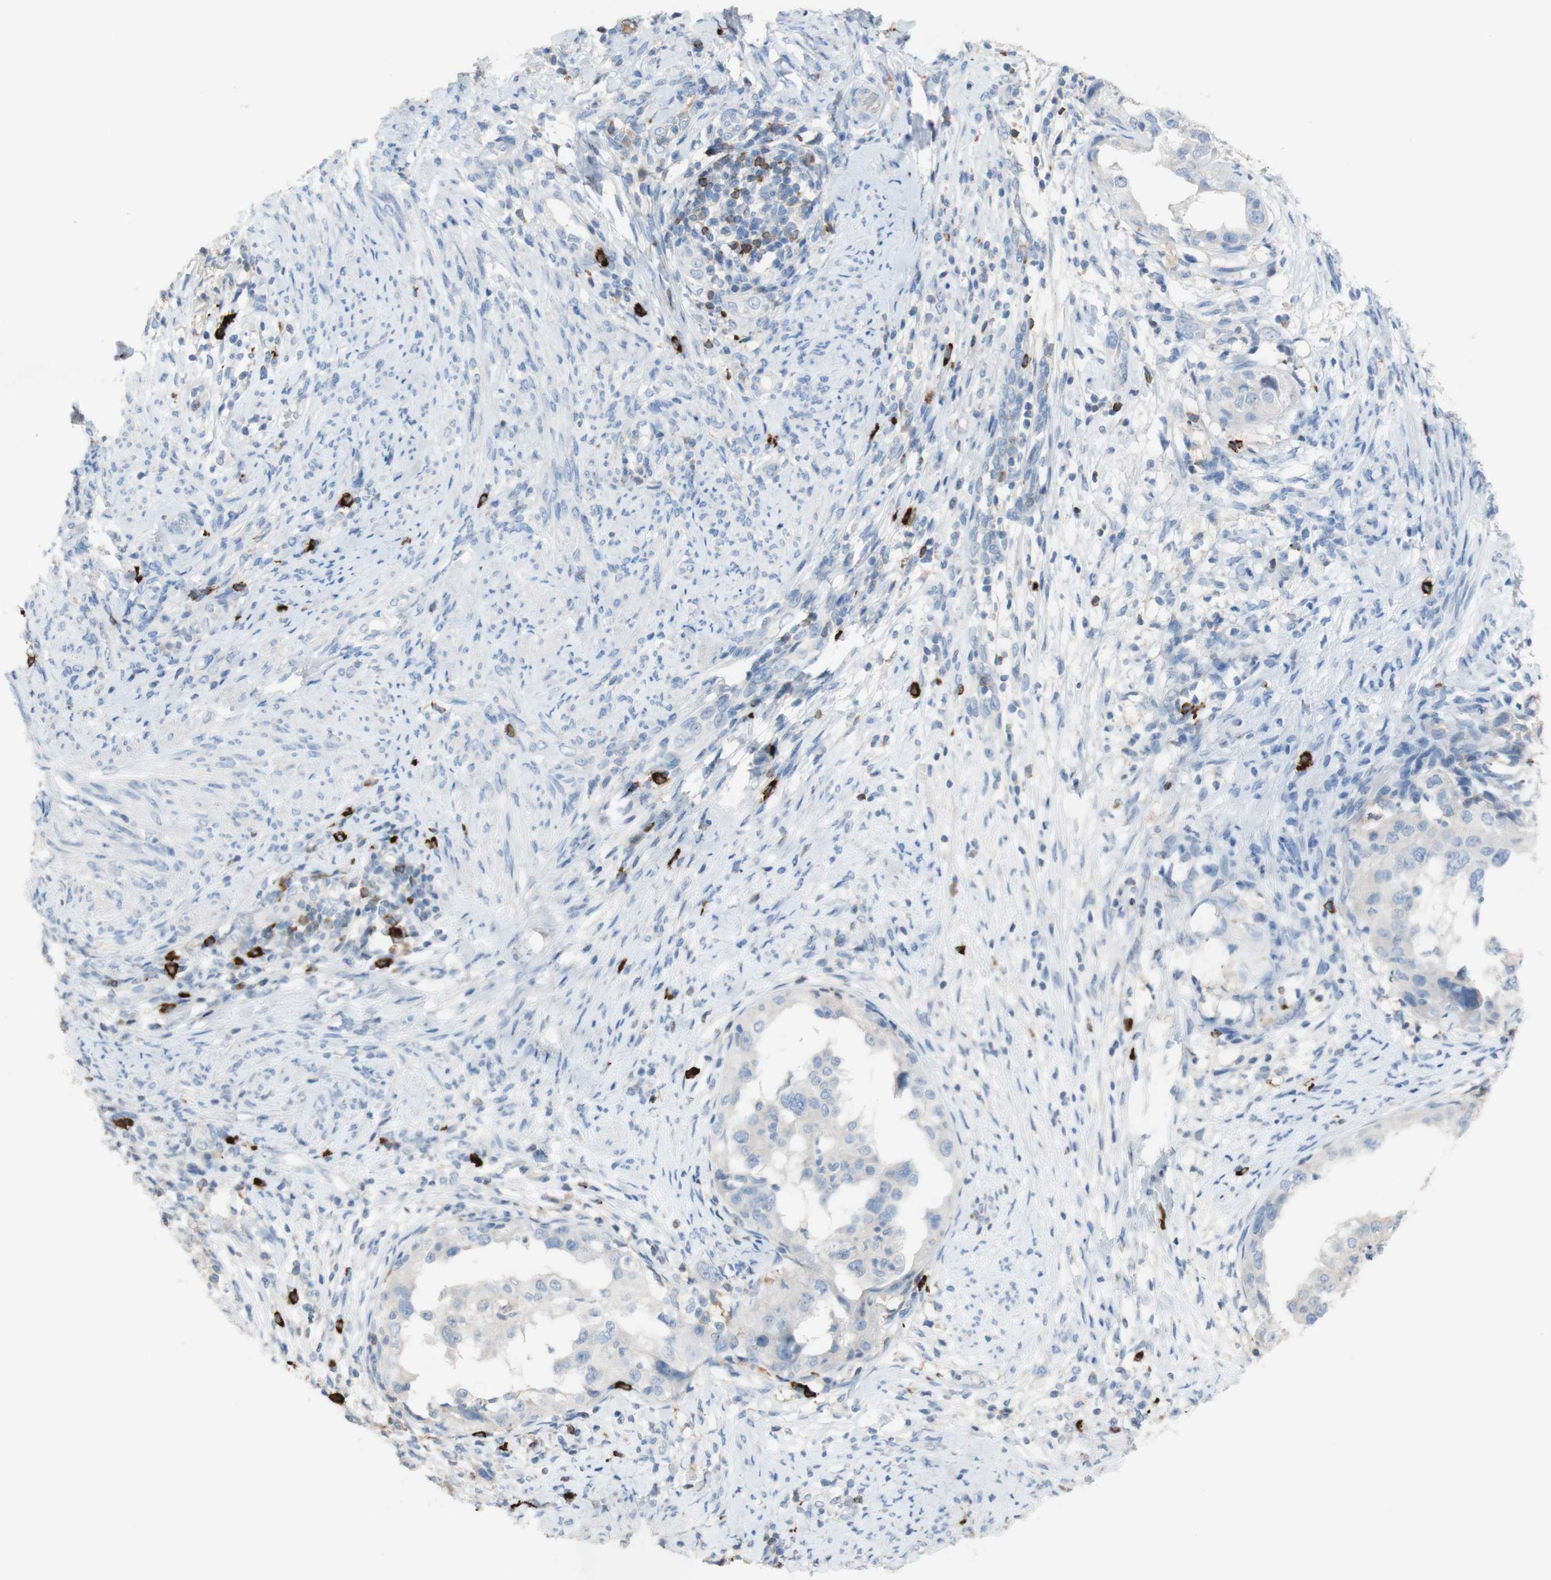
{"staining": {"intensity": "negative", "quantity": "none", "location": "none"}, "tissue": "endometrial cancer", "cell_type": "Tumor cells", "image_type": "cancer", "snomed": [{"axis": "morphology", "description": "Adenocarcinoma, NOS"}, {"axis": "topography", "description": "Endometrium"}], "caption": "Endometrial cancer (adenocarcinoma) was stained to show a protein in brown. There is no significant staining in tumor cells. (DAB (3,3'-diaminobenzidine) immunohistochemistry, high magnification).", "gene": "PACSIN1", "patient": {"sex": "female", "age": 85}}